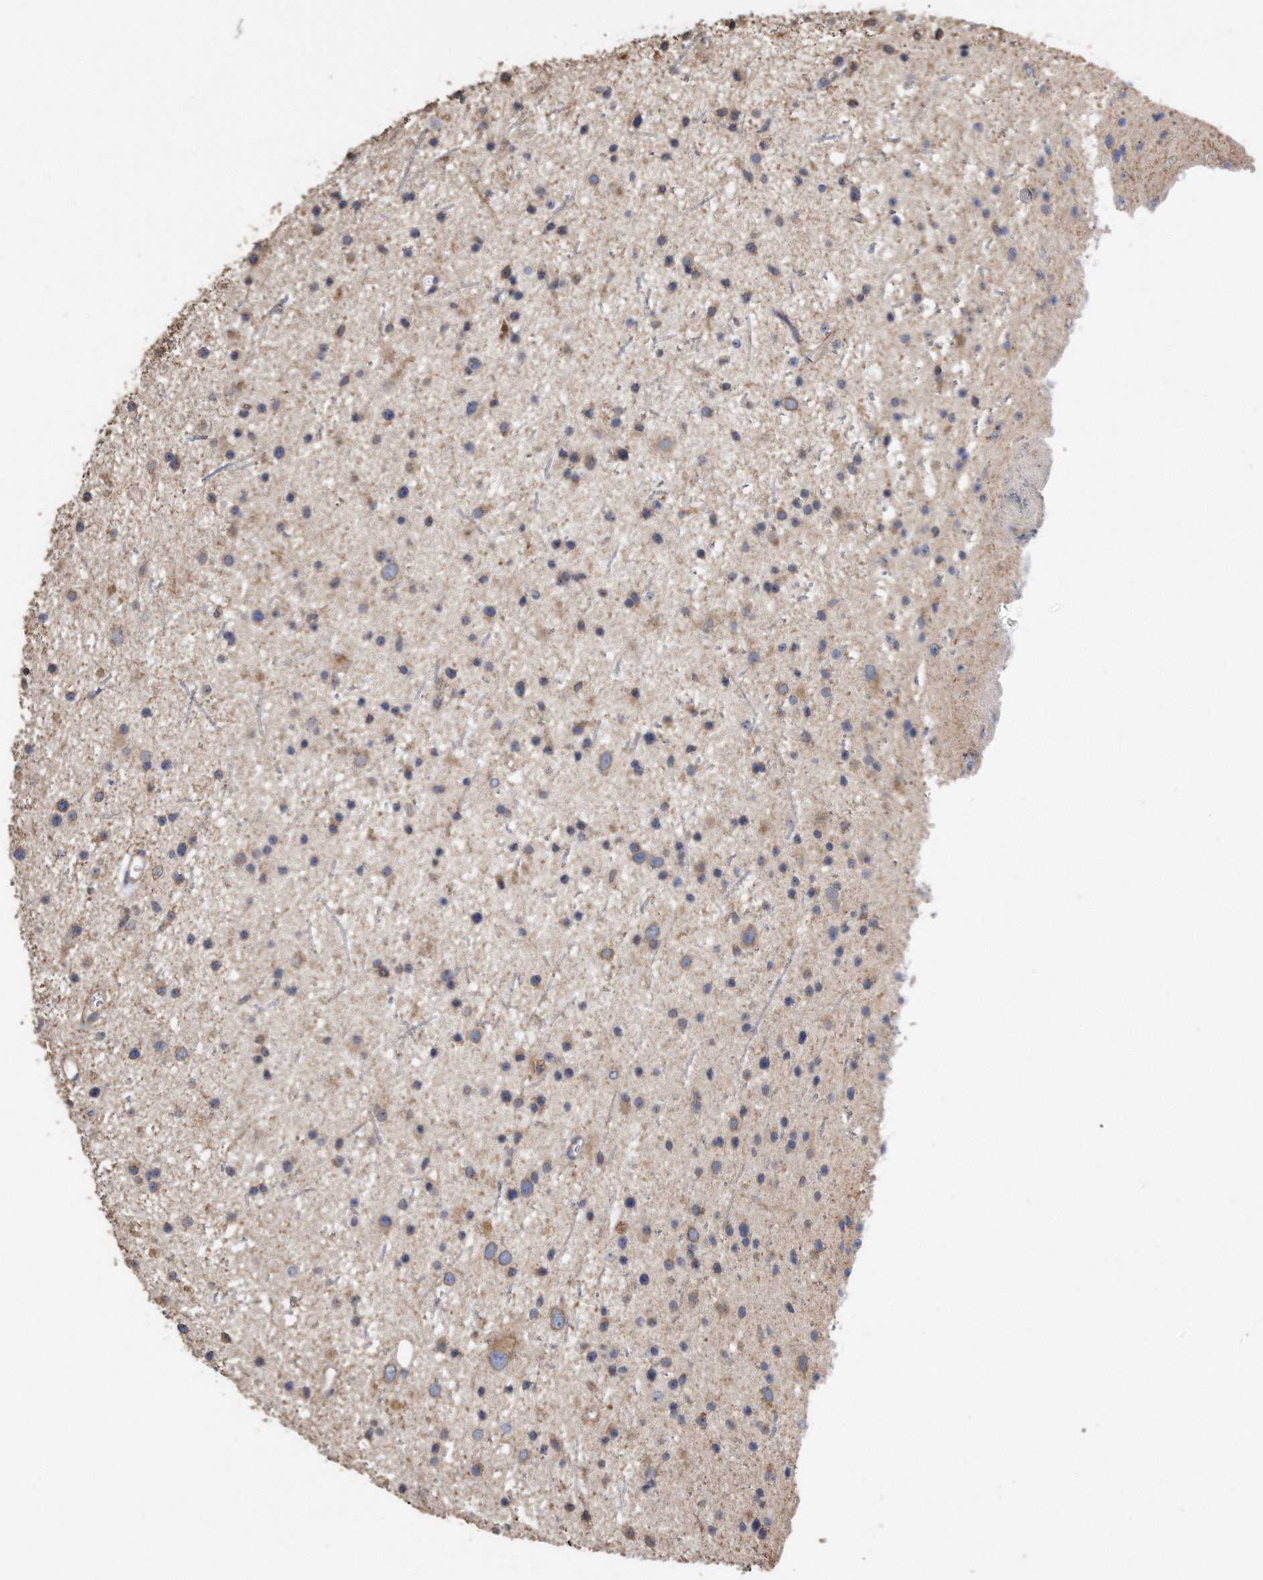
{"staining": {"intensity": "moderate", "quantity": "<25%", "location": "cytoplasmic/membranous"}, "tissue": "glioma", "cell_type": "Tumor cells", "image_type": "cancer", "snomed": [{"axis": "morphology", "description": "Glioma, malignant, Low grade"}, {"axis": "topography", "description": "Cerebral cortex"}], "caption": "The immunohistochemical stain shows moderate cytoplasmic/membranous staining in tumor cells of malignant glioma (low-grade) tissue. (DAB IHC with brightfield microscopy, high magnification).", "gene": "CDCP1", "patient": {"sex": "female", "age": 39}}